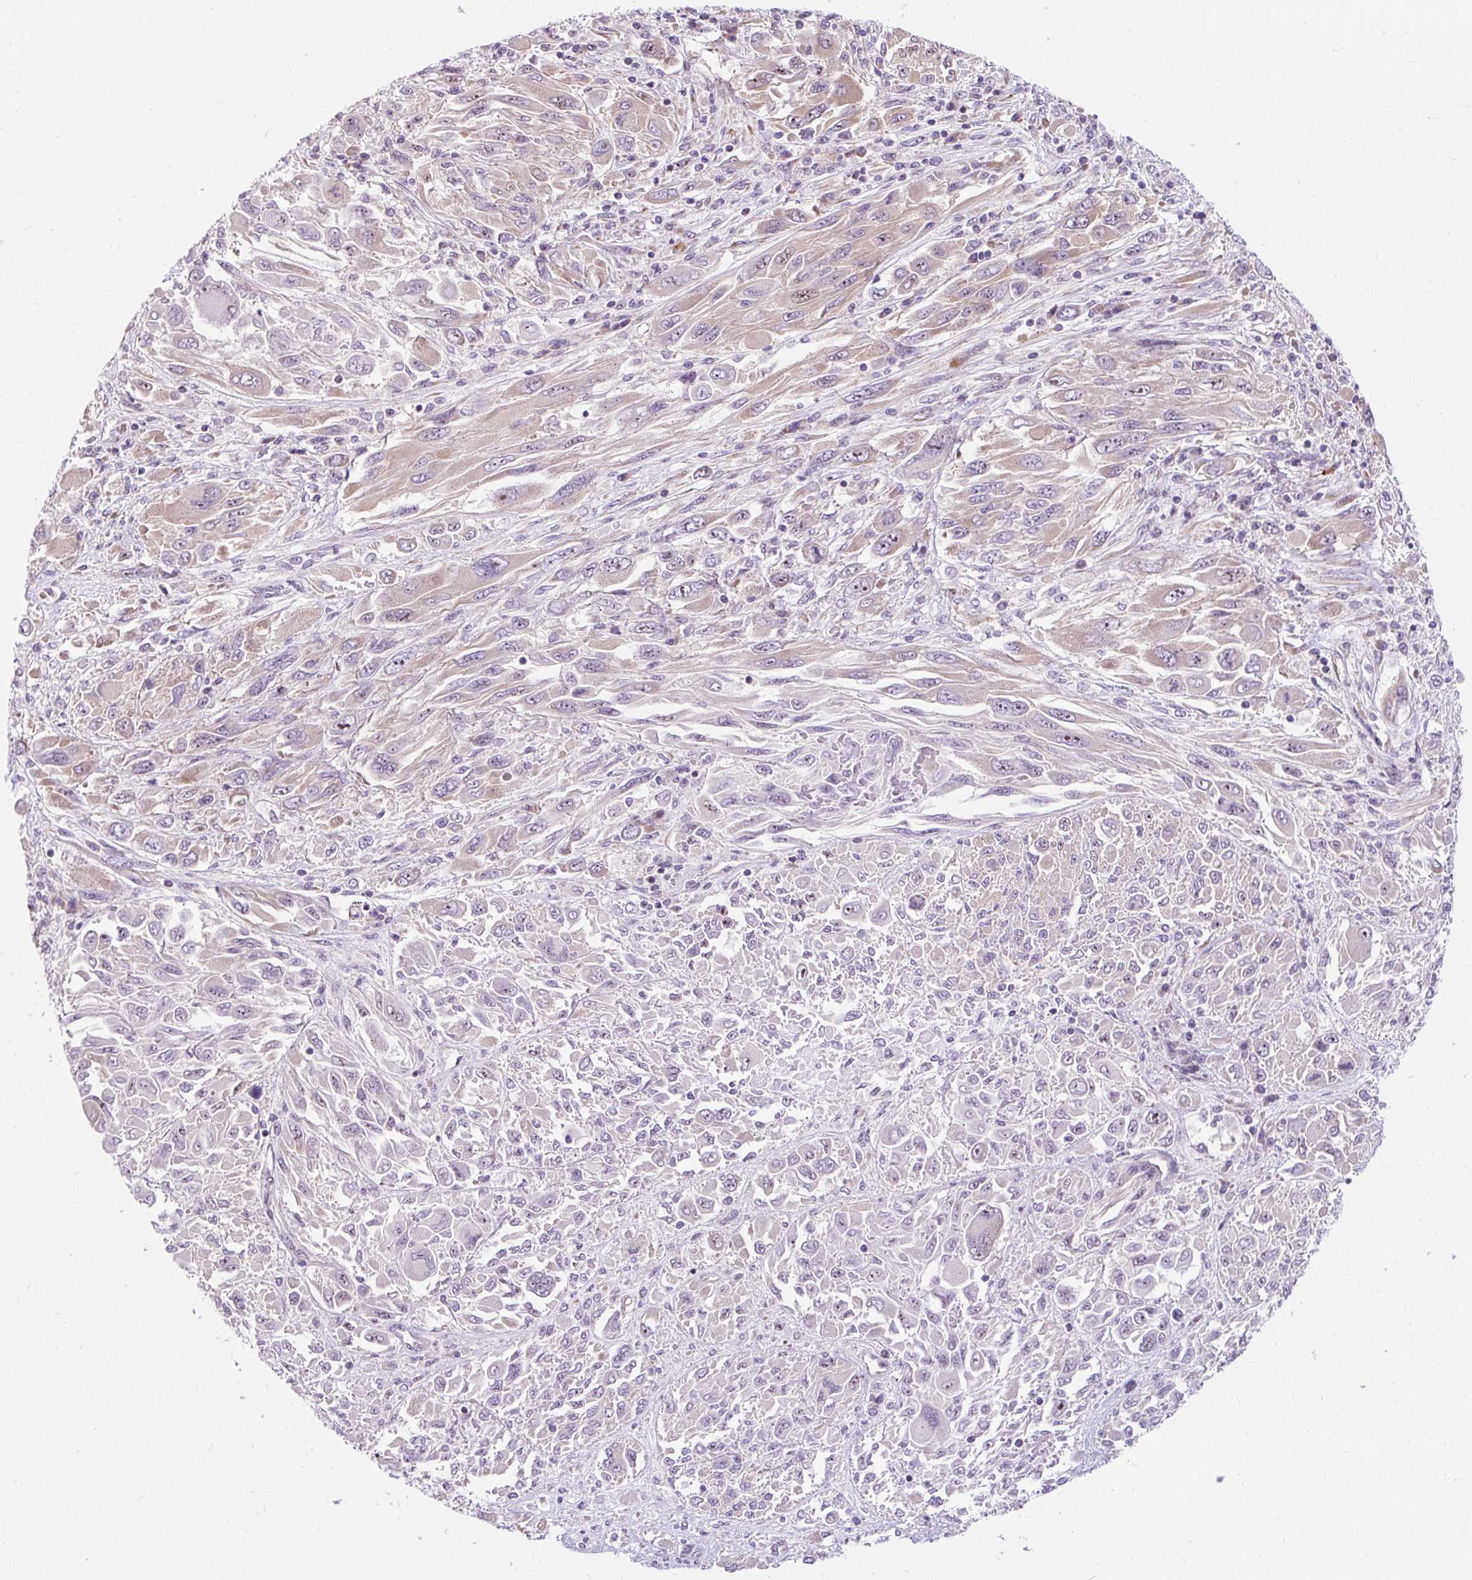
{"staining": {"intensity": "moderate", "quantity": "<25%", "location": "nuclear"}, "tissue": "melanoma", "cell_type": "Tumor cells", "image_type": "cancer", "snomed": [{"axis": "morphology", "description": "Malignant melanoma, NOS"}, {"axis": "topography", "description": "Skin"}], "caption": "This photomicrograph exhibits IHC staining of malignant melanoma, with low moderate nuclear expression in about <25% of tumor cells.", "gene": "CISD3", "patient": {"sex": "female", "age": 91}}